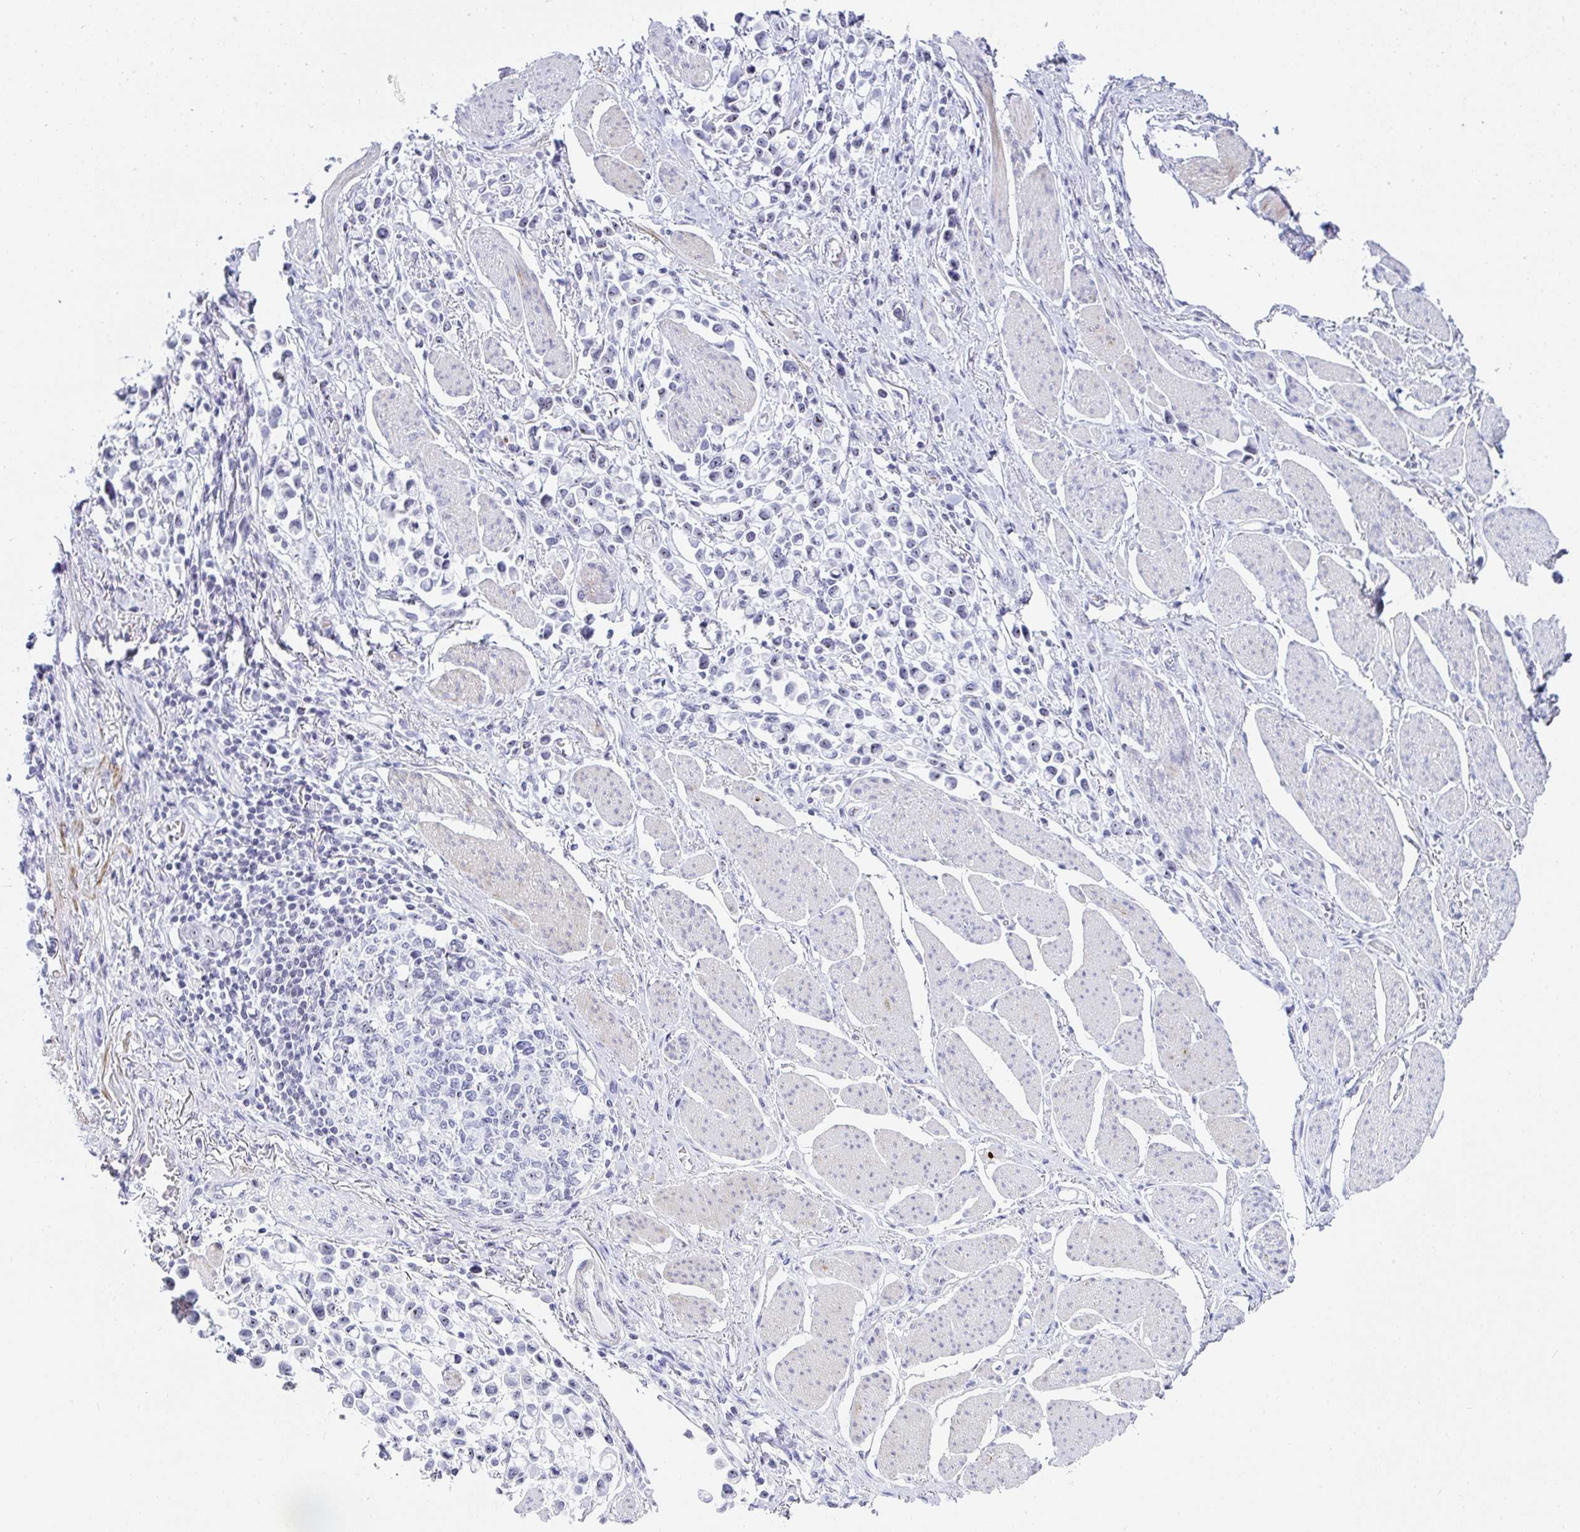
{"staining": {"intensity": "weak", "quantity": "25%-75%", "location": "nuclear"}, "tissue": "stomach cancer", "cell_type": "Tumor cells", "image_type": "cancer", "snomed": [{"axis": "morphology", "description": "Adenocarcinoma, NOS"}, {"axis": "topography", "description": "Stomach"}], "caption": "IHC (DAB) staining of stomach adenocarcinoma exhibits weak nuclear protein staining in approximately 25%-75% of tumor cells.", "gene": "NOP10", "patient": {"sex": "female", "age": 81}}